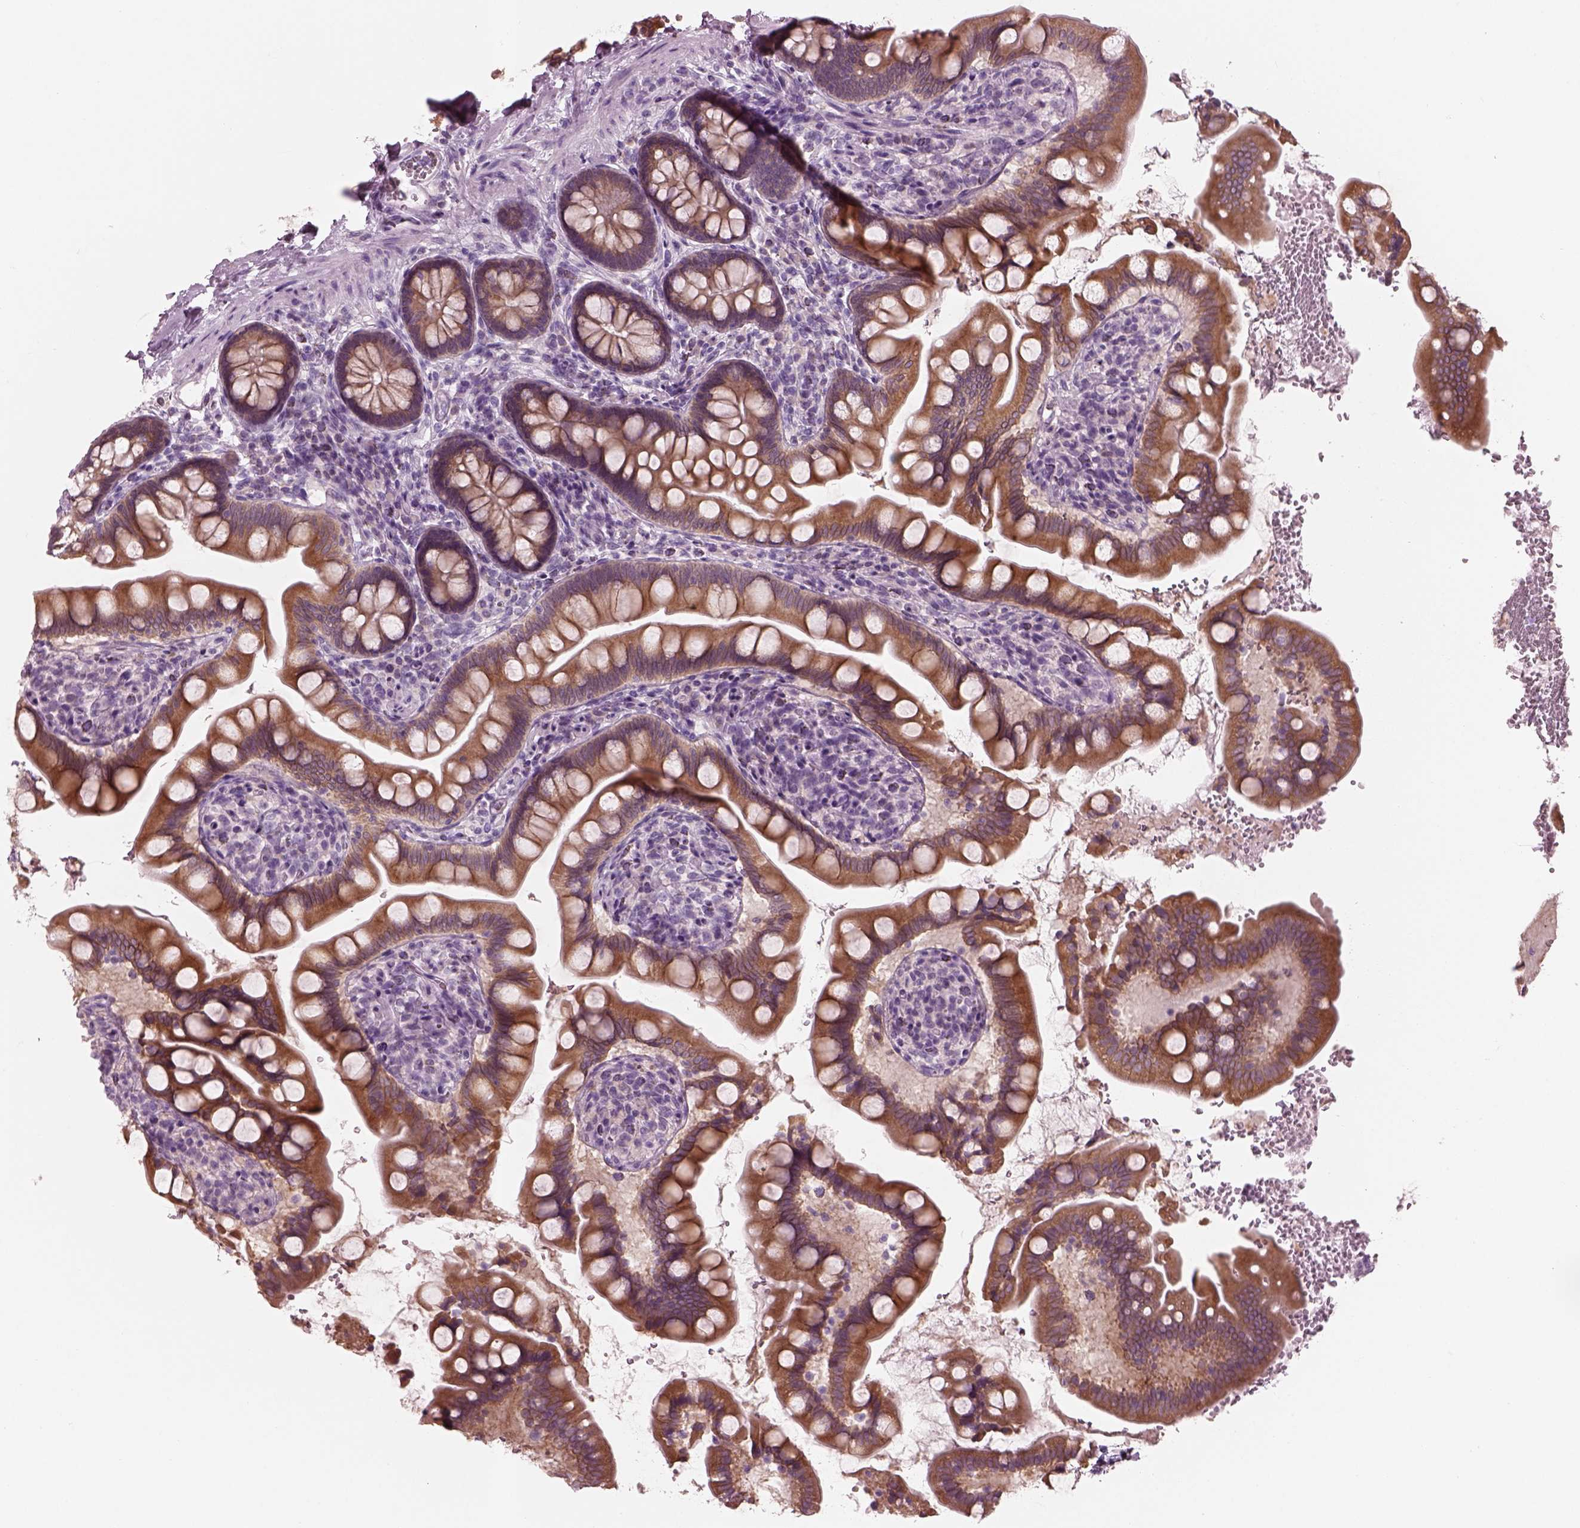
{"staining": {"intensity": "moderate", "quantity": "25%-75%", "location": "cytoplasmic/membranous"}, "tissue": "small intestine", "cell_type": "Glandular cells", "image_type": "normal", "snomed": [{"axis": "morphology", "description": "Normal tissue, NOS"}, {"axis": "topography", "description": "Small intestine"}], "caption": "IHC histopathology image of benign small intestine: small intestine stained using immunohistochemistry reveals medium levels of moderate protein expression localized specifically in the cytoplasmic/membranous of glandular cells, appearing as a cytoplasmic/membranous brown color.", "gene": "SLC27A2", "patient": {"sex": "female", "age": 56}}